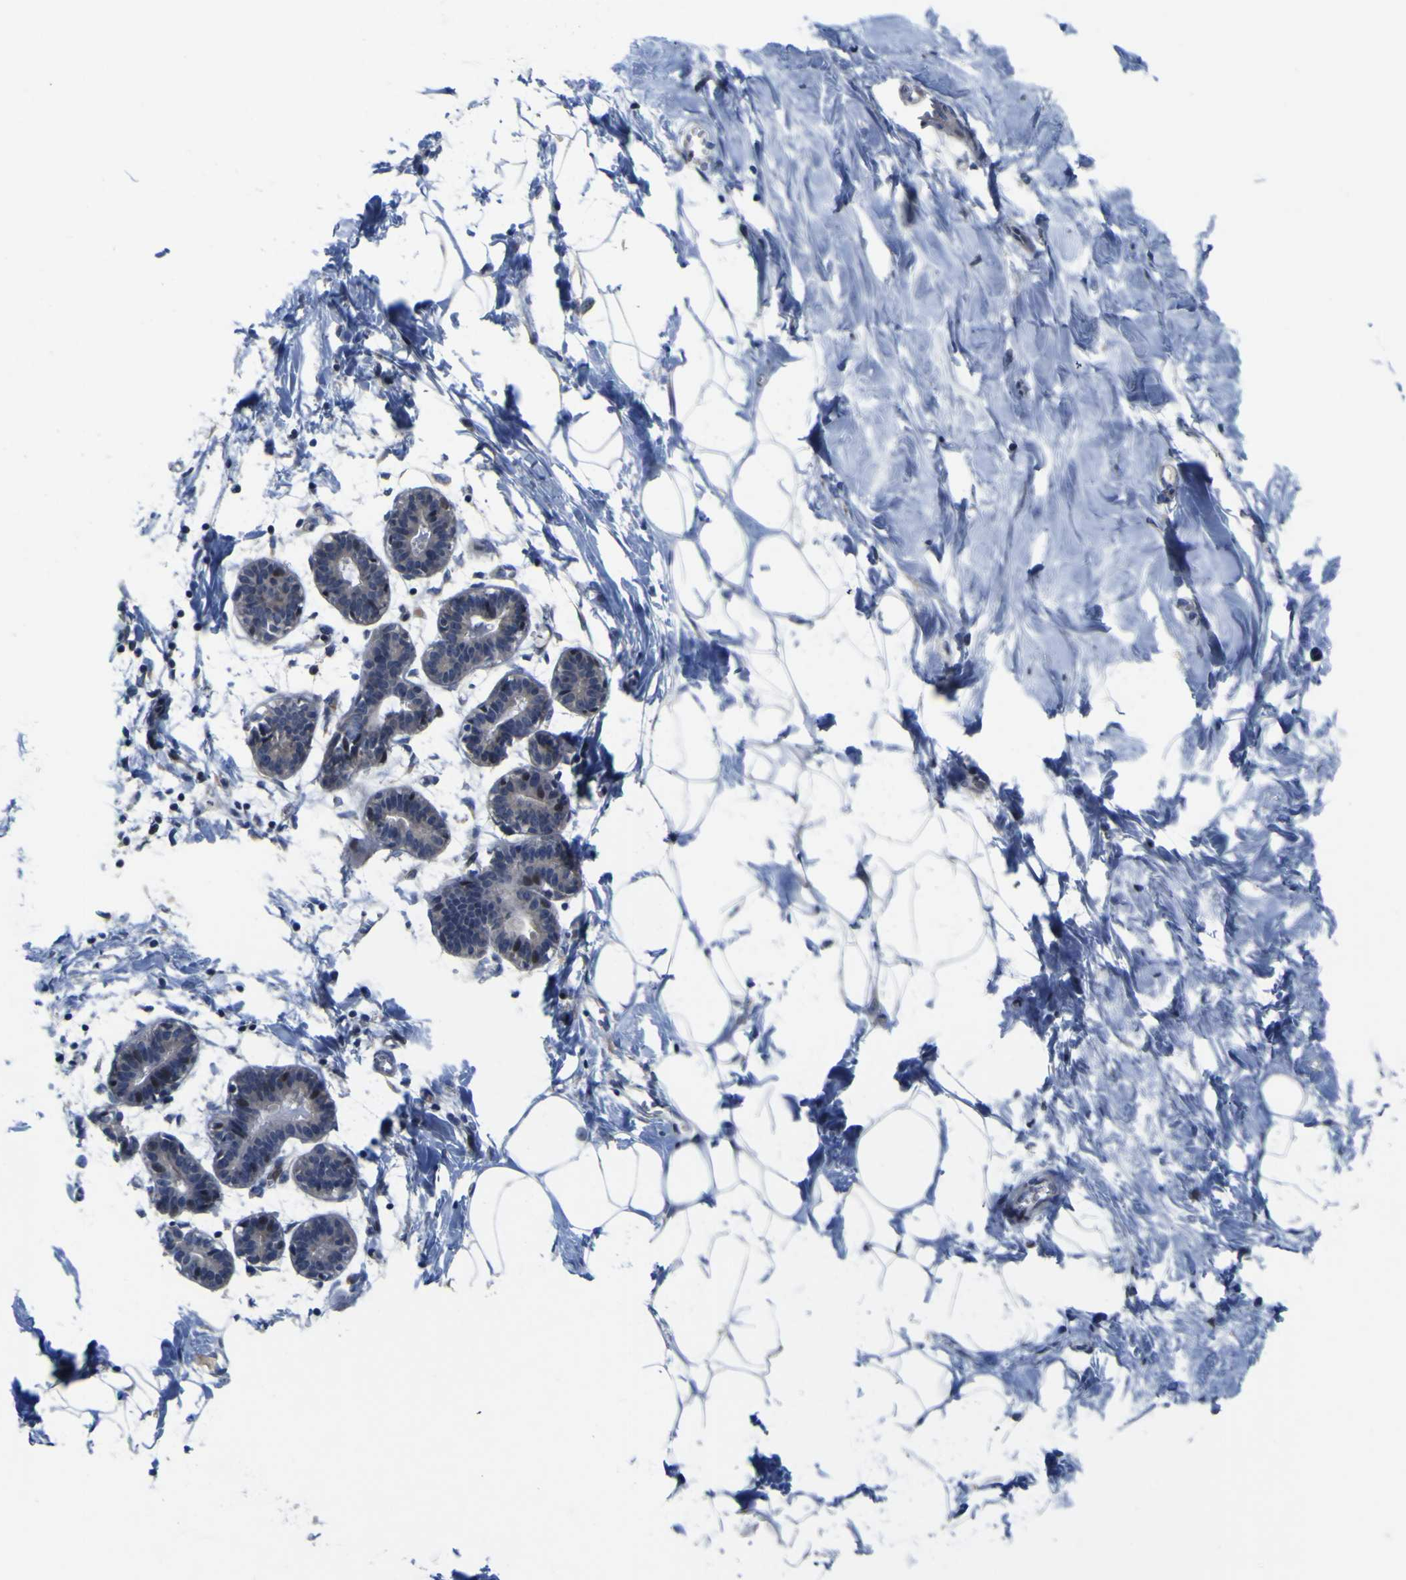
{"staining": {"intensity": "negative", "quantity": "none", "location": "none"}, "tissue": "breast", "cell_type": "Adipocytes", "image_type": "normal", "snomed": [{"axis": "morphology", "description": "Normal tissue, NOS"}, {"axis": "topography", "description": "Breast"}], "caption": "Immunohistochemistry (IHC) micrograph of normal breast: breast stained with DAB exhibits no significant protein expression in adipocytes.", "gene": "NAV1", "patient": {"sex": "female", "age": 27}}